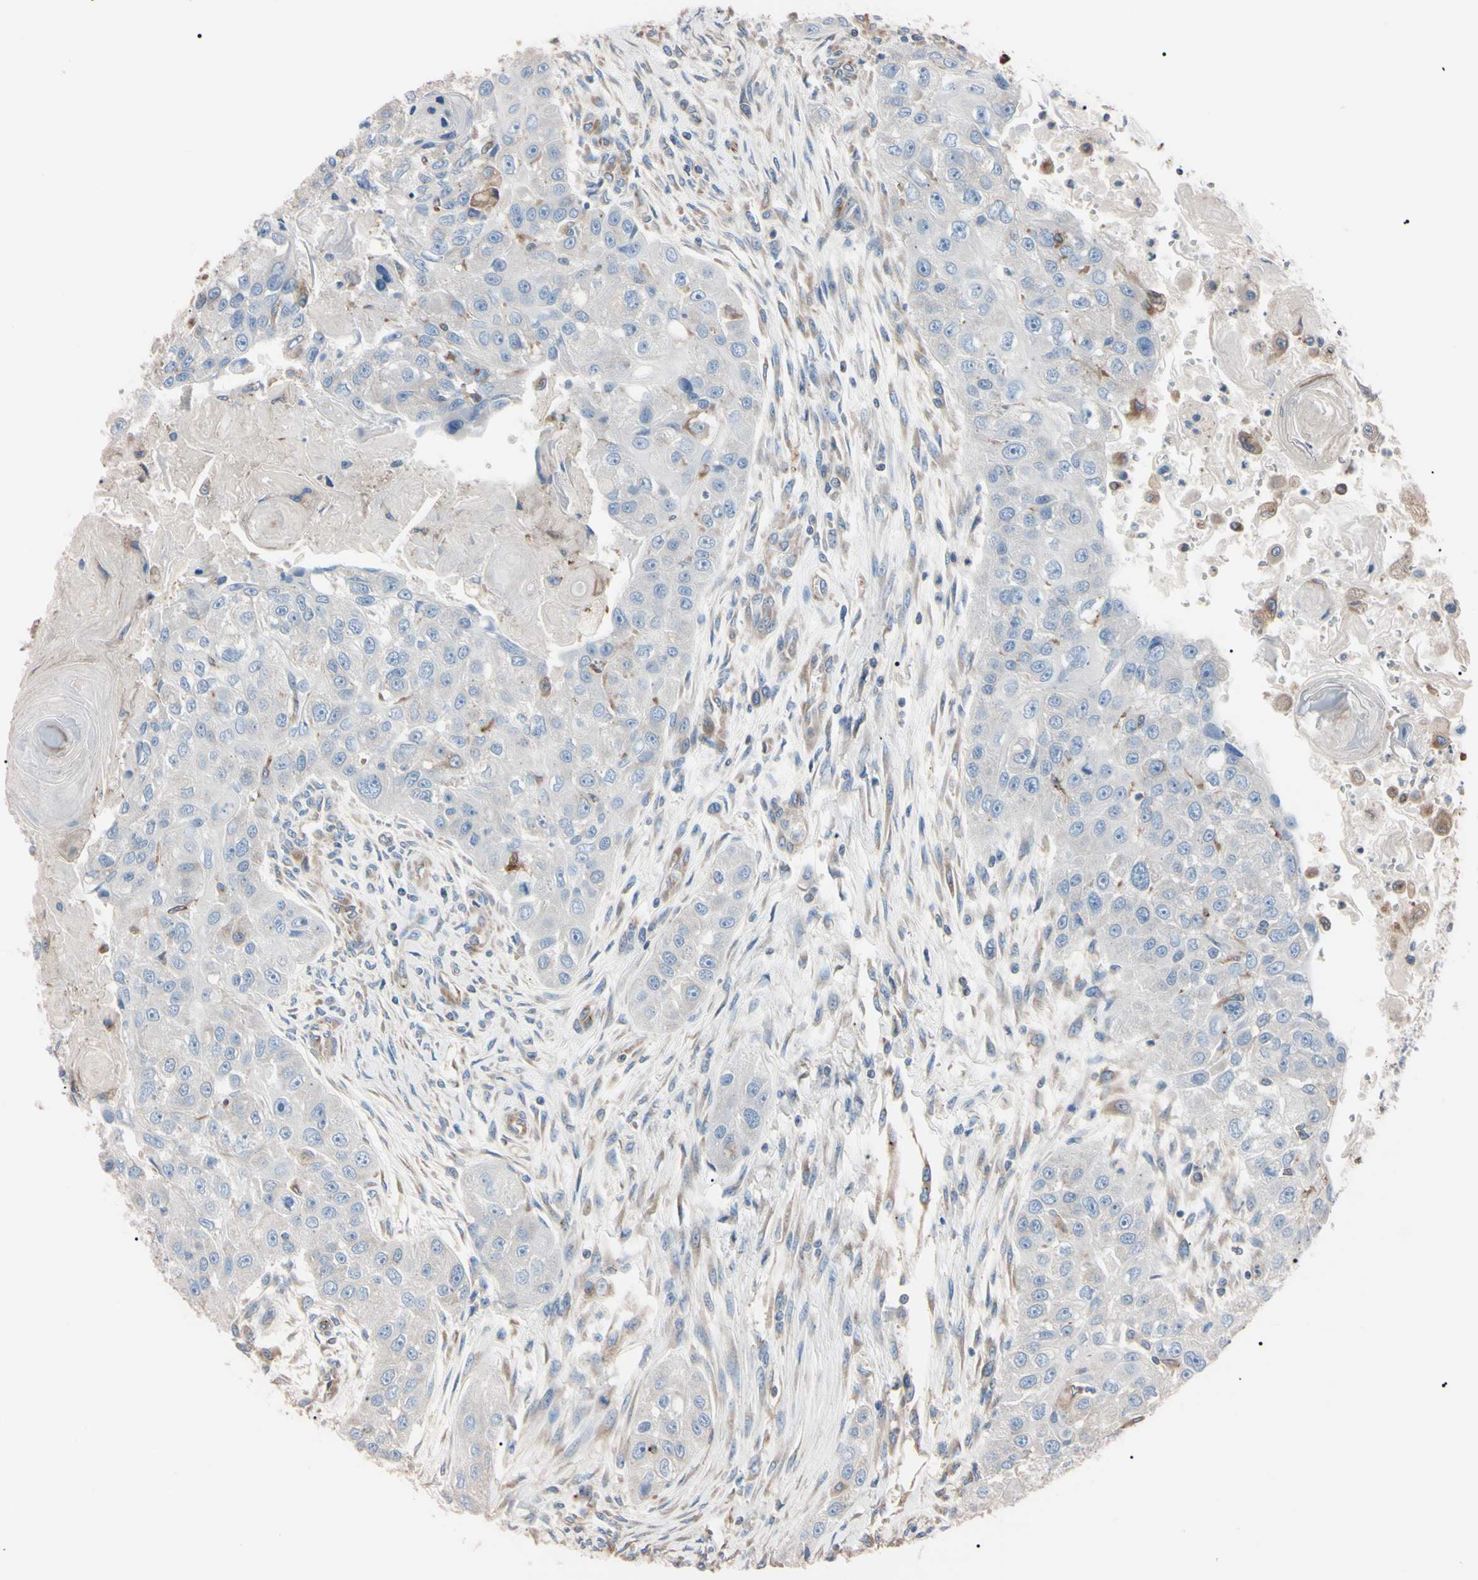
{"staining": {"intensity": "weak", "quantity": ">75%", "location": "cytoplasmic/membranous"}, "tissue": "head and neck cancer", "cell_type": "Tumor cells", "image_type": "cancer", "snomed": [{"axis": "morphology", "description": "Normal tissue, NOS"}, {"axis": "morphology", "description": "Squamous cell carcinoma, NOS"}, {"axis": "topography", "description": "Skeletal muscle"}, {"axis": "topography", "description": "Head-Neck"}], "caption": "Immunohistochemical staining of head and neck cancer (squamous cell carcinoma) displays weak cytoplasmic/membranous protein staining in approximately >75% of tumor cells. (DAB = brown stain, brightfield microscopy at high magnification).", "gene": "PRKACA", "patient": {"sex": "male", "age": 51}}